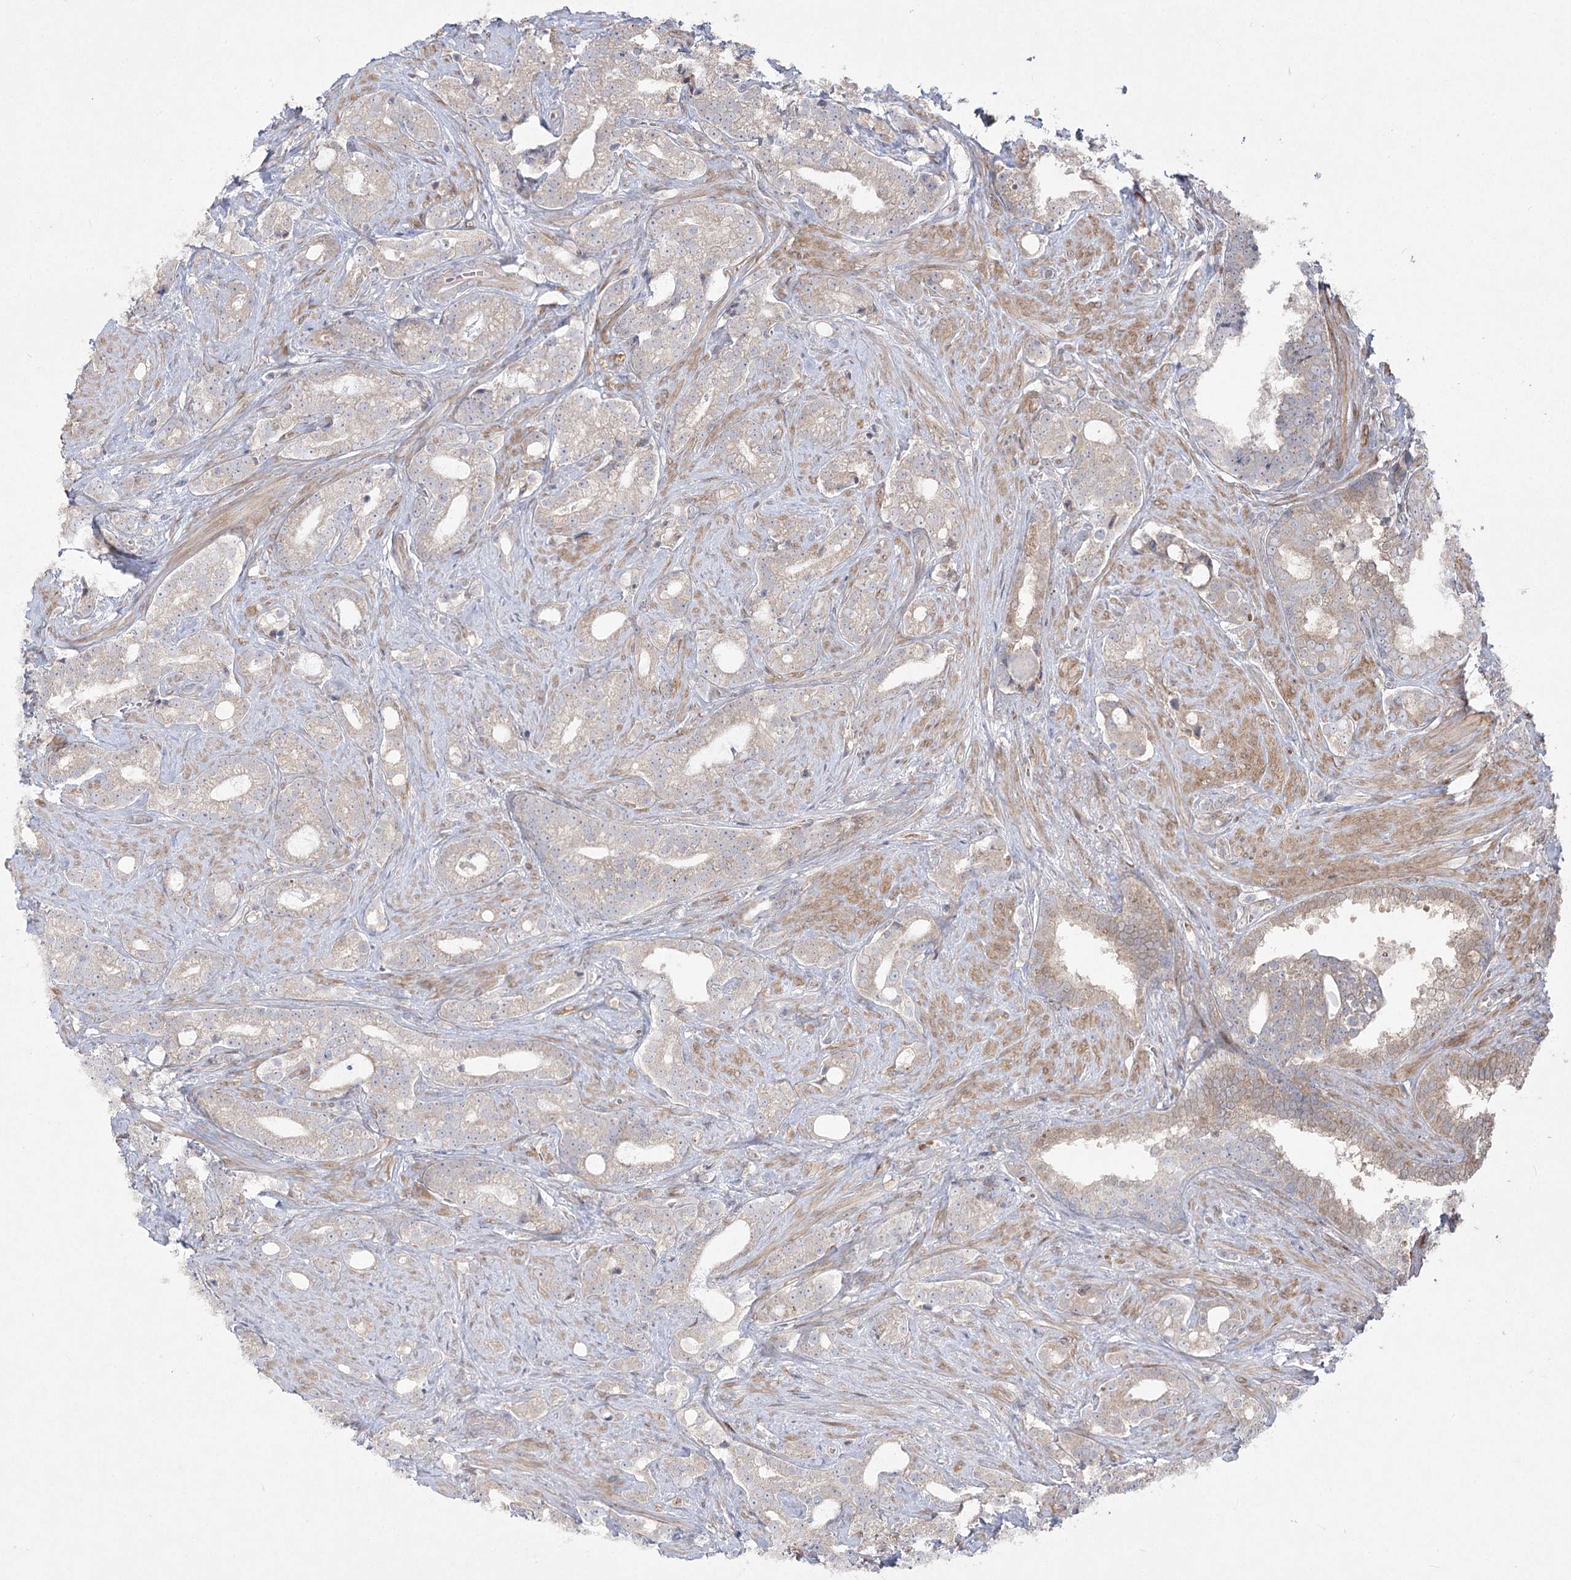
{"staining": {"intensity": "weak", "quantity": "<25%", "location": "cytoplasmic/membranous"}, "tissue": "prostate cancer", "cell_type": "Tumor cells", "image_type": "cancer", "snomed": [{"axis": "morphology", "description": "Adenocarcinoma, High grade"}, {"axis": "topography", "description": "Prostate and seminal vesicle, NOS"}], "caption": "Immunohistochemistry (IHC) of prostate cancer (high-grade adenocarcinoma) displays no expression in tumor cells.", "gene": "CAMTA1", "patient": {"sex": "male", "age": 67}}